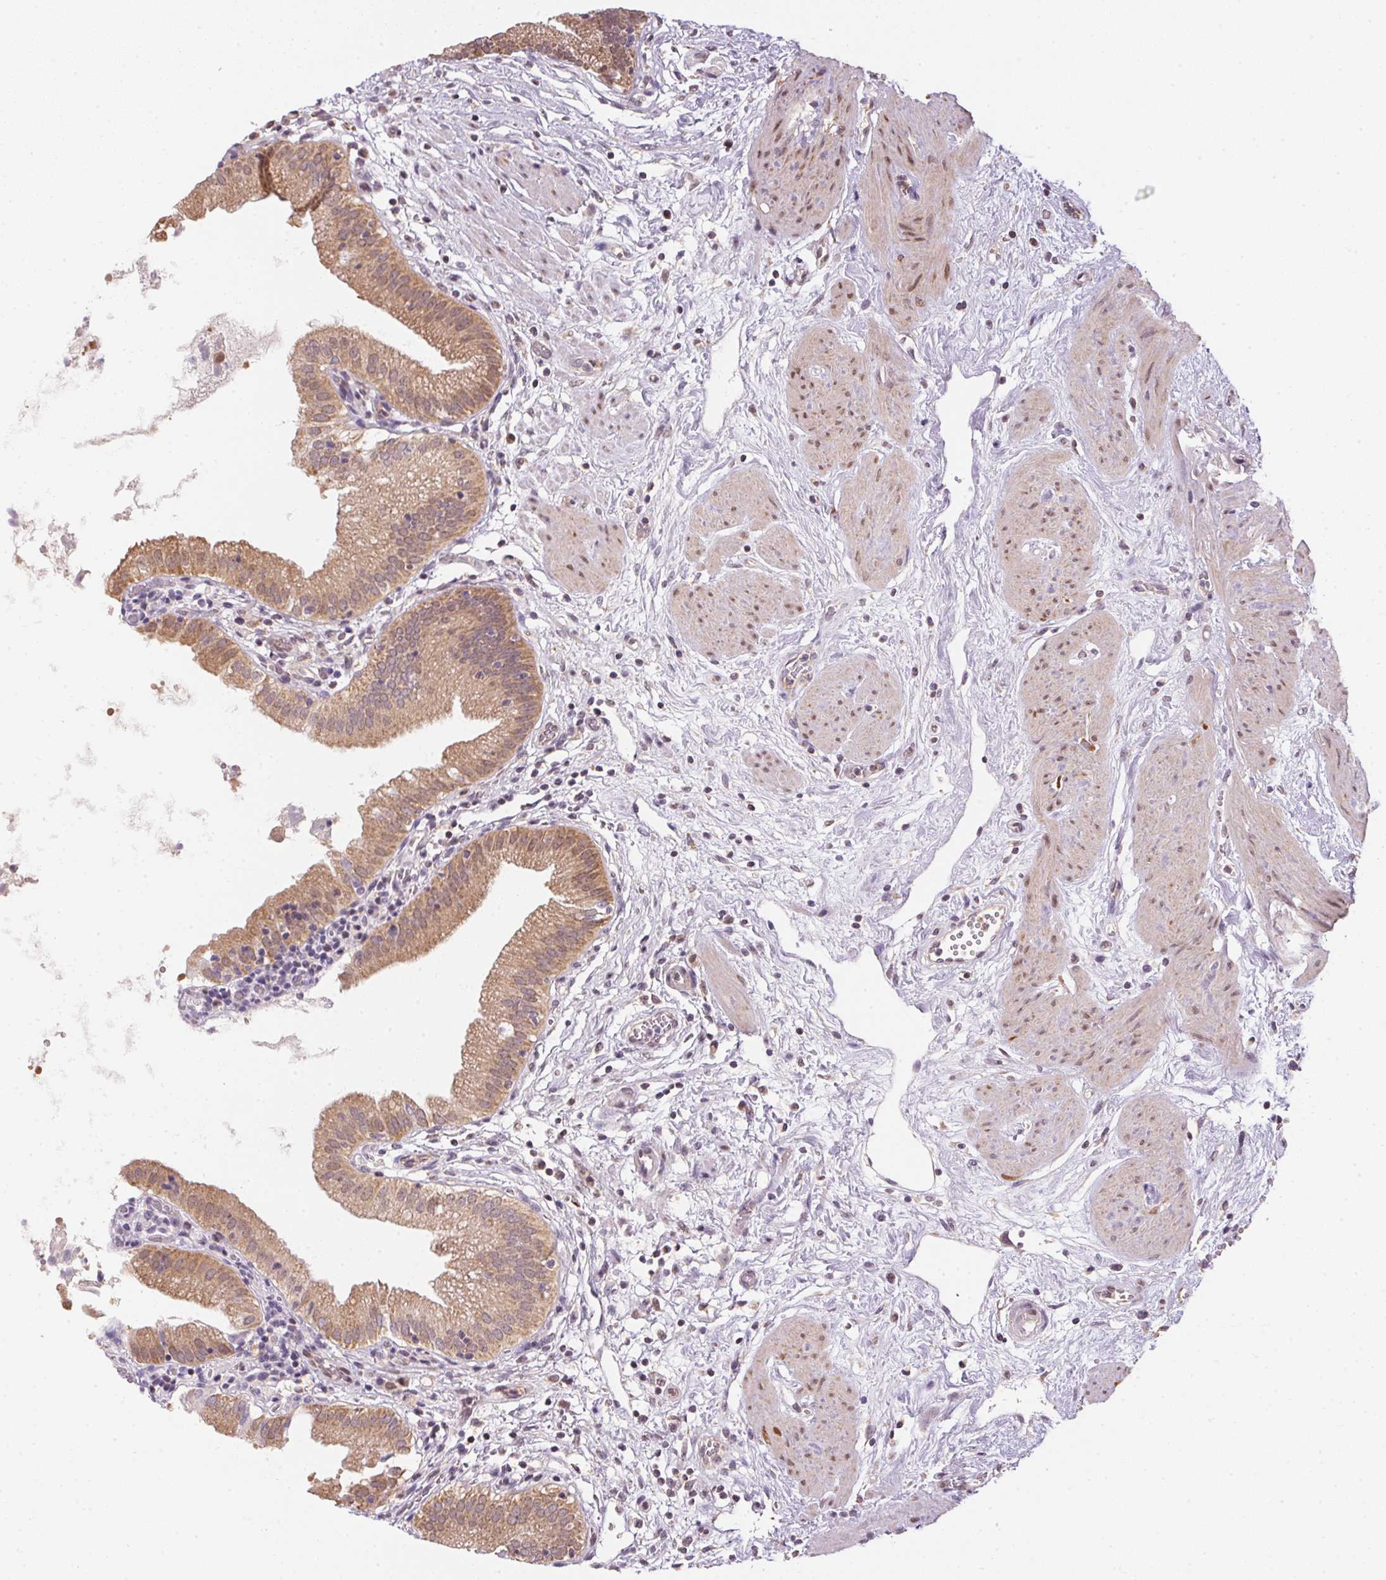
{"staining": {"intensity": "moderate", "quantity": "25%-75%", "location": "cytoplasmic/membranous"}, "tissue": "gallbladder", "cell_type": "Glandular cells", "image_type": "normal", "snomed": [{"axis": "morphology", "description": "Normal tissue, NOS"}, {"axis": "topography", "description": "Gallbladder"}], "caption": "Brown immunohistochemical staining in benign human gallbladder reveals moderate cytoplasmic/membranous expression in approximately 25%-75% of glandular cells. The protein is stained brown, and the nuclei are stained in blue (DAB (3,3'-diaminobenzidine) IHC with brightfield microscopy, high magnification).", "gene": "SC5D", "patient": {"sex": "female", "age": 65}}